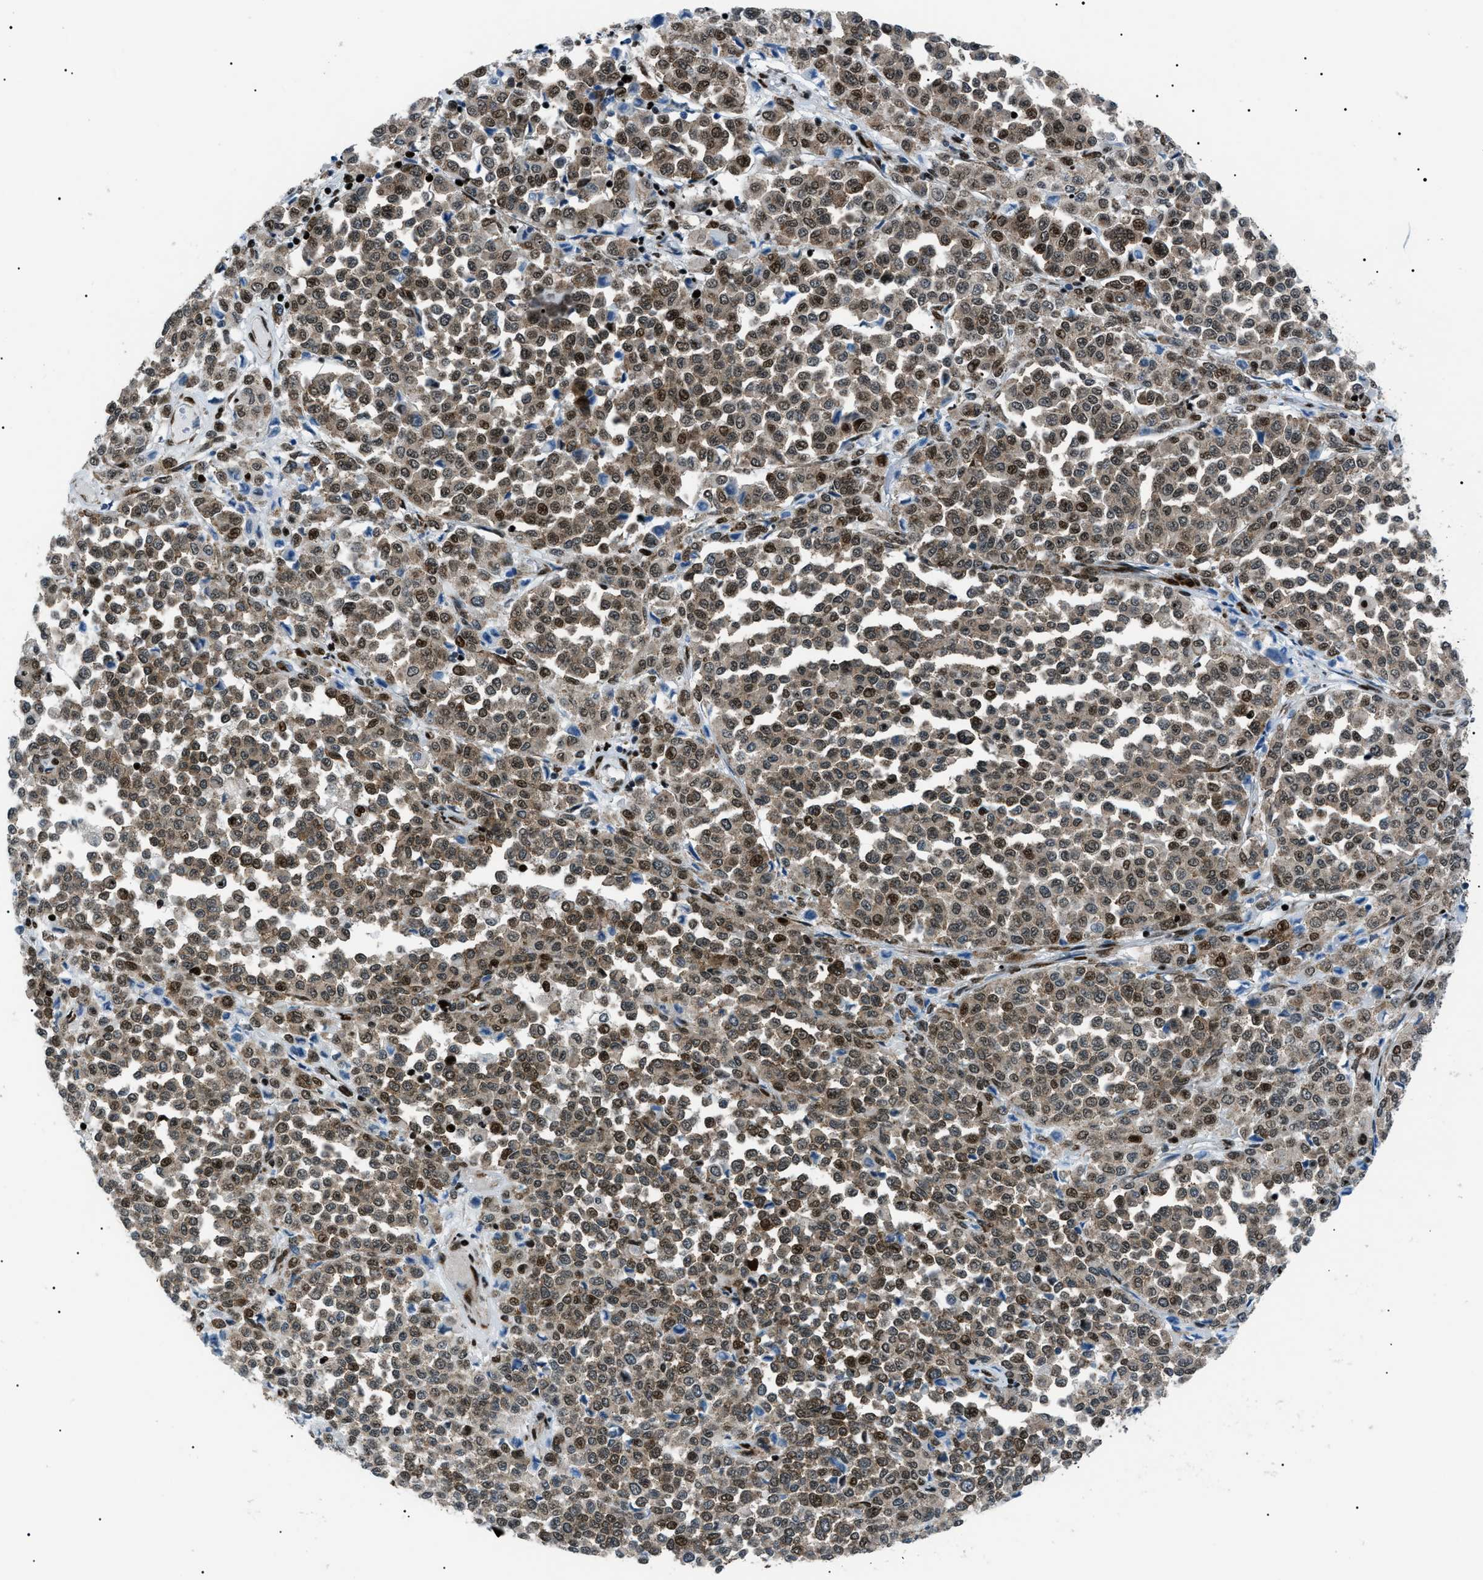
{"staining": {"intensity": "moderate", "quantity": ">75%", "location": "nuclear"}, "tissue": "melanoma", "cell_type": "Tumor cells", "image_type": "cancer", "snomed": [{"axis": "morphology", "description": "Malignant melanoma, Metastatic site"}, {"axis": "topography", "description": "Pancreas"}], "caption": "Malignant melanoma (metastatic site) was stained to show a protein in brown. There is medium levels of moderate nuclear positivity in about >75% of tumor cells.", "gene": "HNRNPK", "patient": {"sex": "female", "age": 30}}